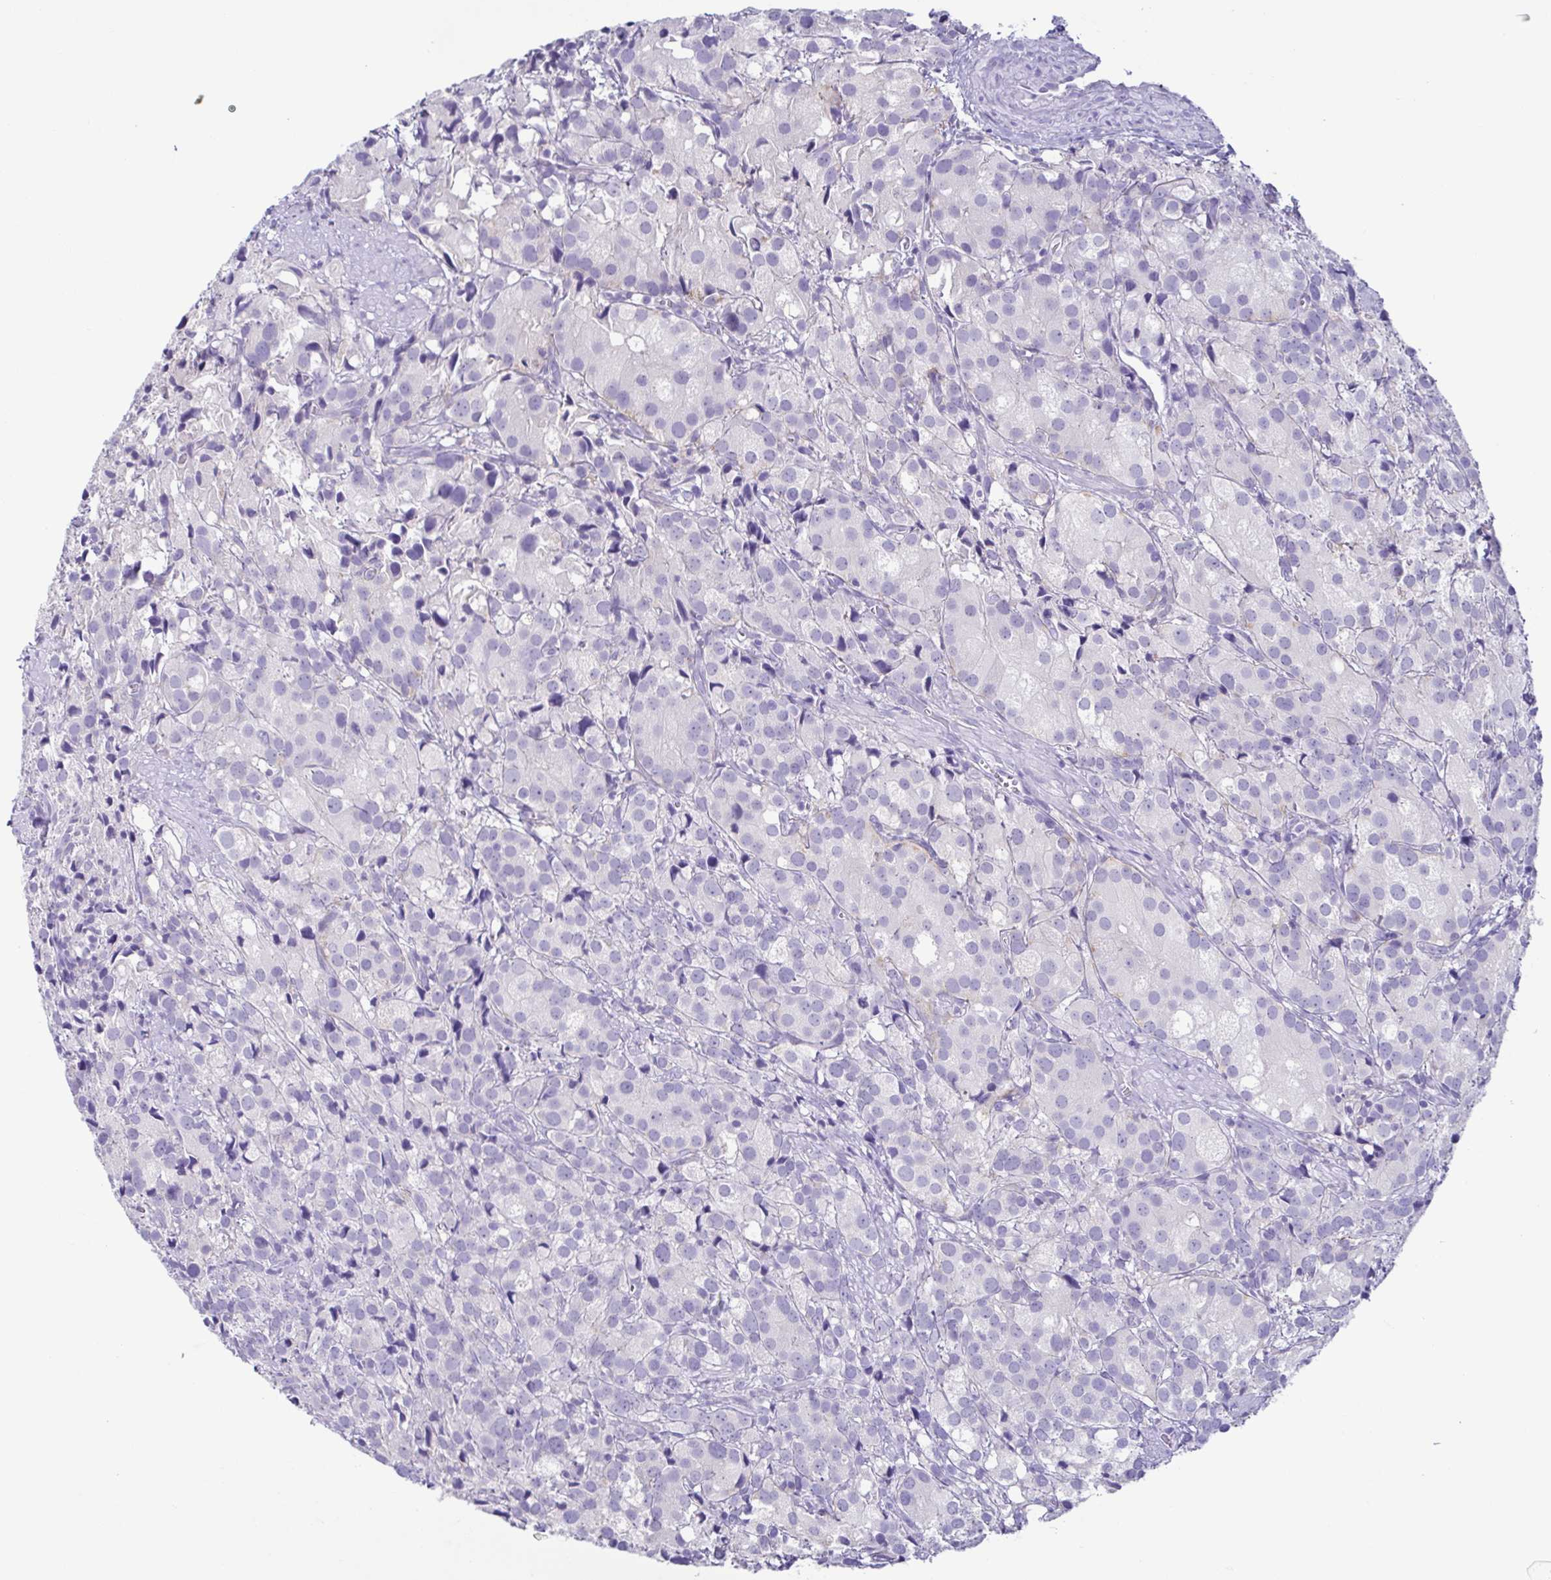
{"staining": {"intensity": "negative", "quantity": "none", "location": "none"}, "tissue": "prostate cancer", "cell_type": "Tumor cells", "image_type": "cancer", "snomed": [{"axis": "morphology", "description": "Adenocarcinoma, High grade"}, {"axis": "topography", "description": "Prostate"}], "caption": "A micrograph of human prostate cancer (high-grade adenocarcinoma) is negative for staining in tumor cells.", "gene": "ATP6V1G2", "patient": {"sex": "male", "age": 86}}